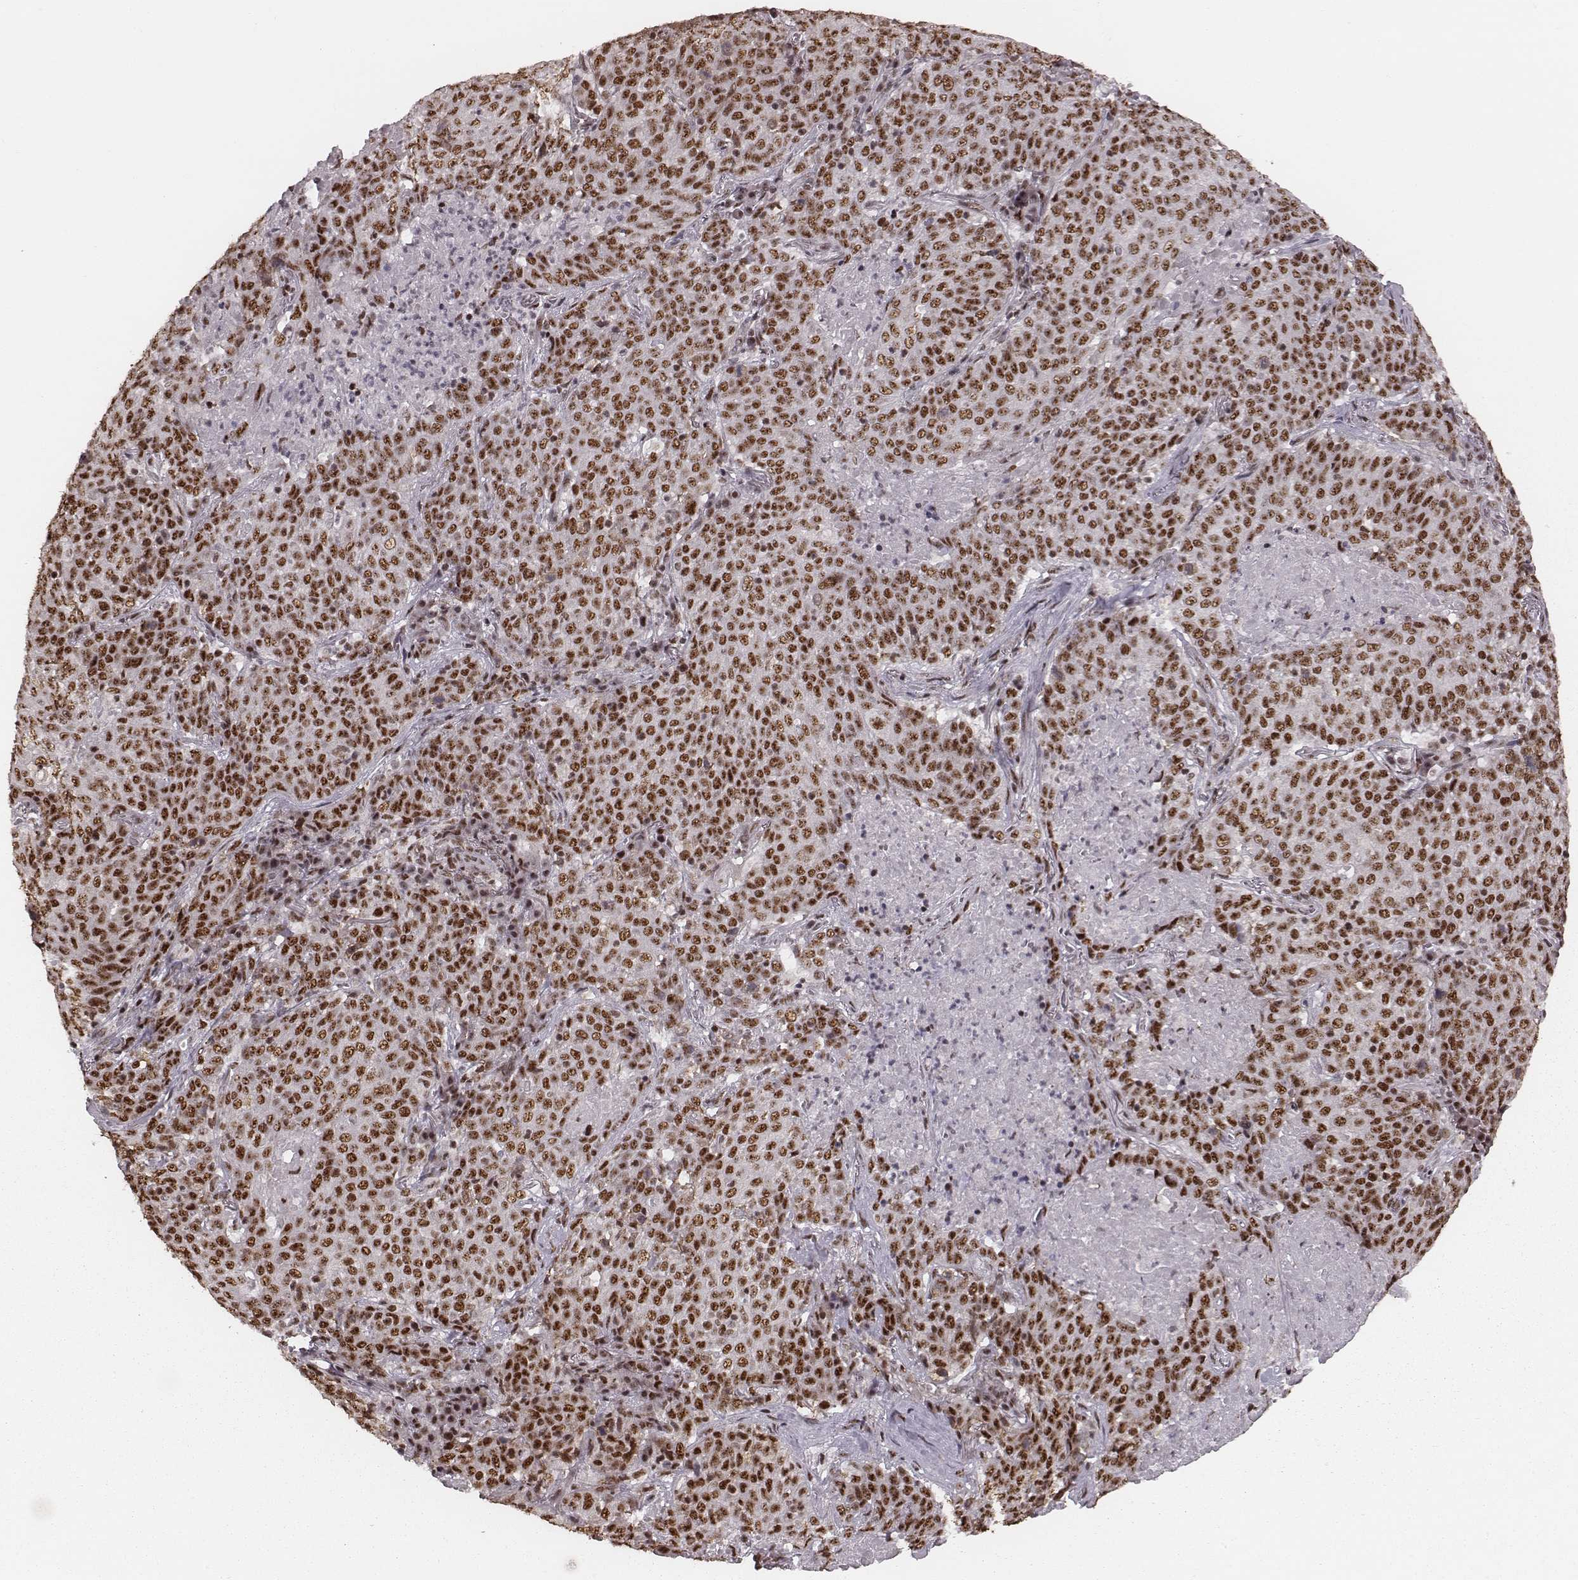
{"staining": {"intensity": "moderate", "quantity": ">75%", "location": "nuclear"}, "tissue": "lung cancer", "cell_type": "Tumor cells", "image_type": "cancer", "snomed": [{"axis": "morphology", "description": "Squamous cell carcinoma, NOS"}, {"axis": "topography", "description": "Lung"}], "caption": "High-power microscopy captured an IHC image of lung squamous cell carcinoma, revealing moderate nuclear expression in about >75% of tumor cells.", "gene": "LUC7L", "patient": {"sex": "male", "age": 82}}